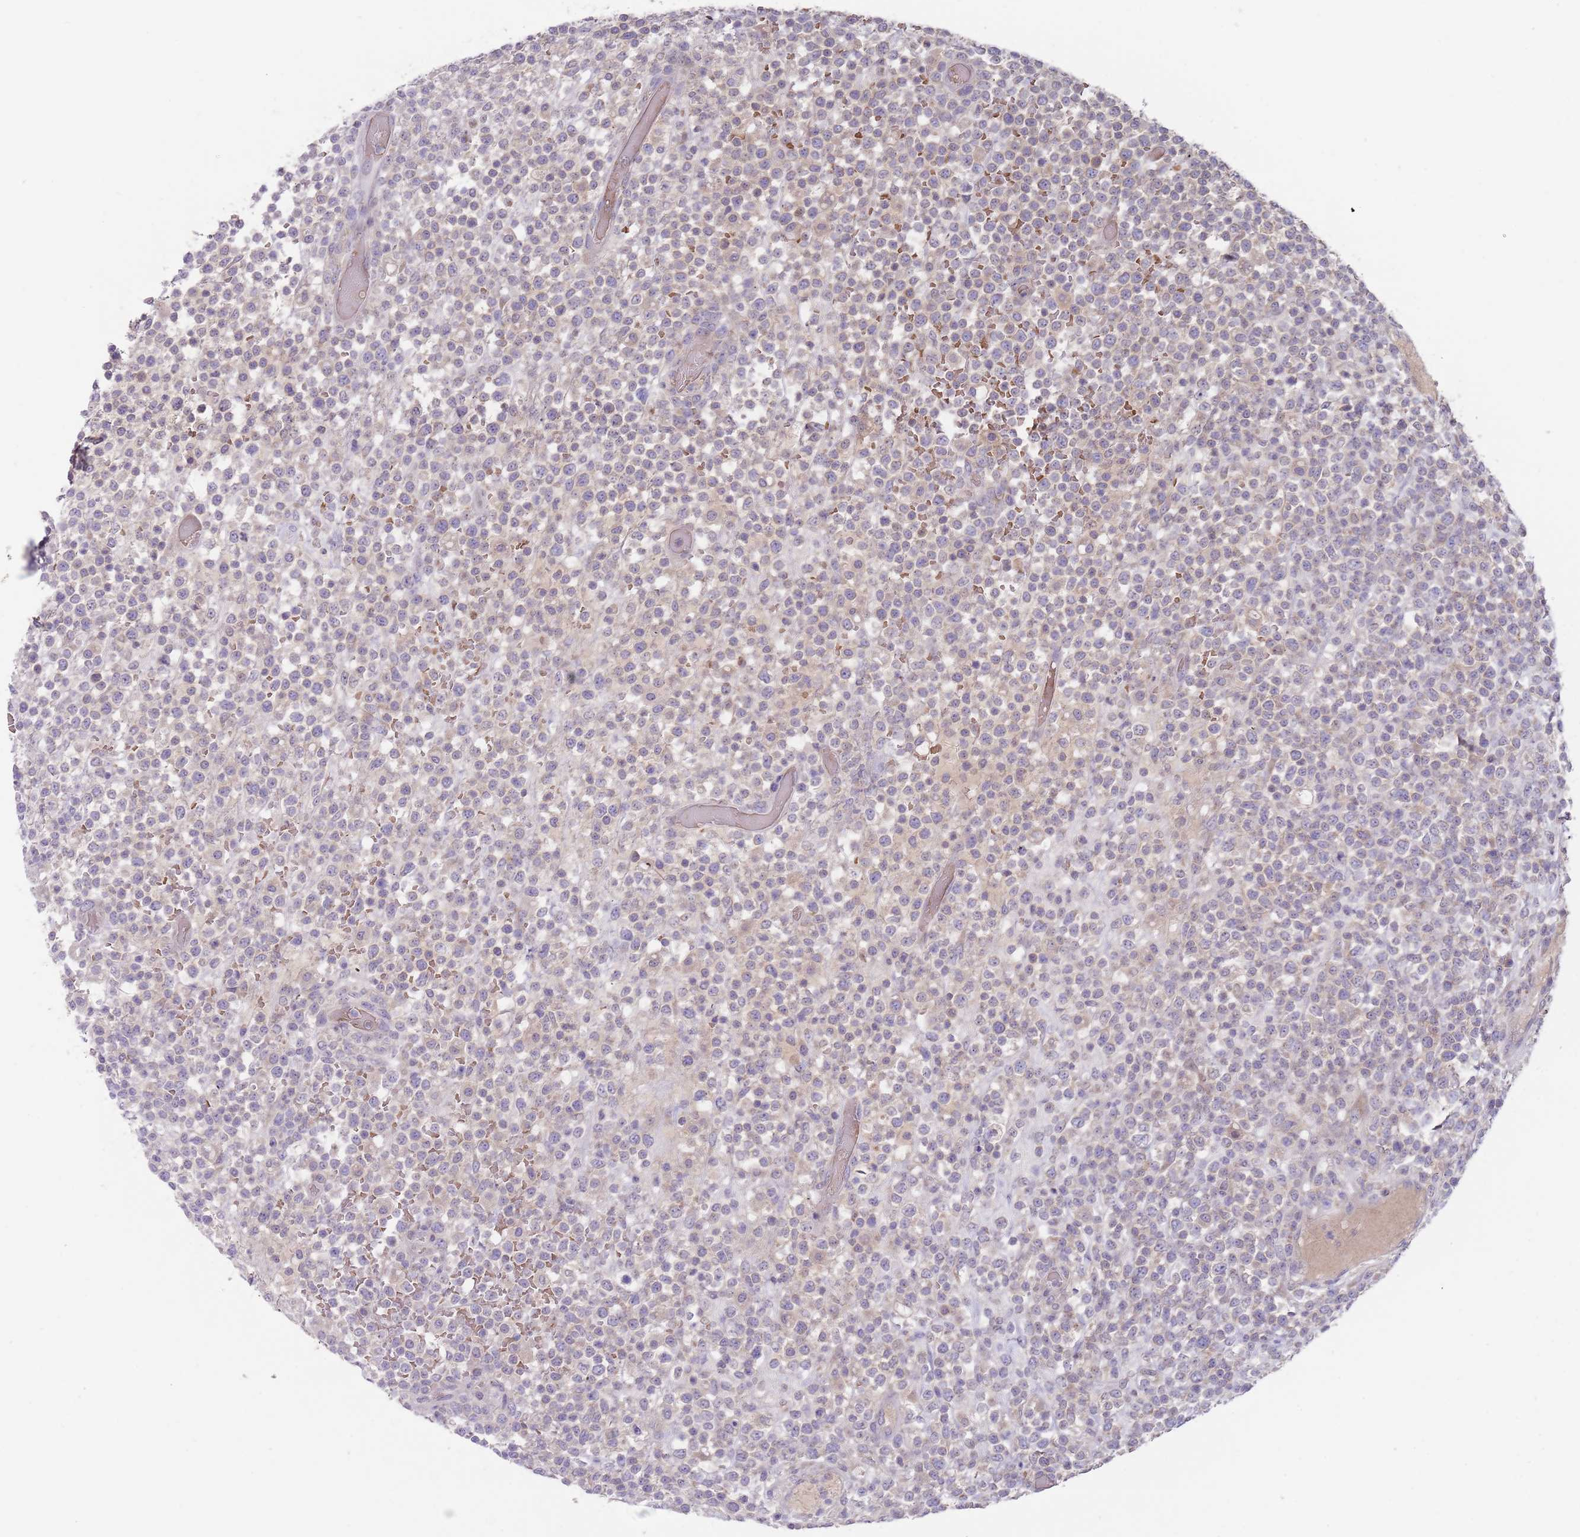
{"staining": {"intensity": "weak", "quantity": "<25%", "location": "cytoplasmic/membranous"}, "tissue": "lymphoma", "cell_type": "Tumor cells", "image_type": "cancer", "snomed": [{"axis": "morphology", "description": "Malignant lymphoma, non-Hodgkin's type, High grade"}, {"axis": "topography", "description": "Colon"}], "caption": "Tumor cells show no significant positivity in high-grade malignant lymphoma, non-Hodgkin's type.", "gene": "PRAC1", "patient": {"sex": "female", "age": 53}}